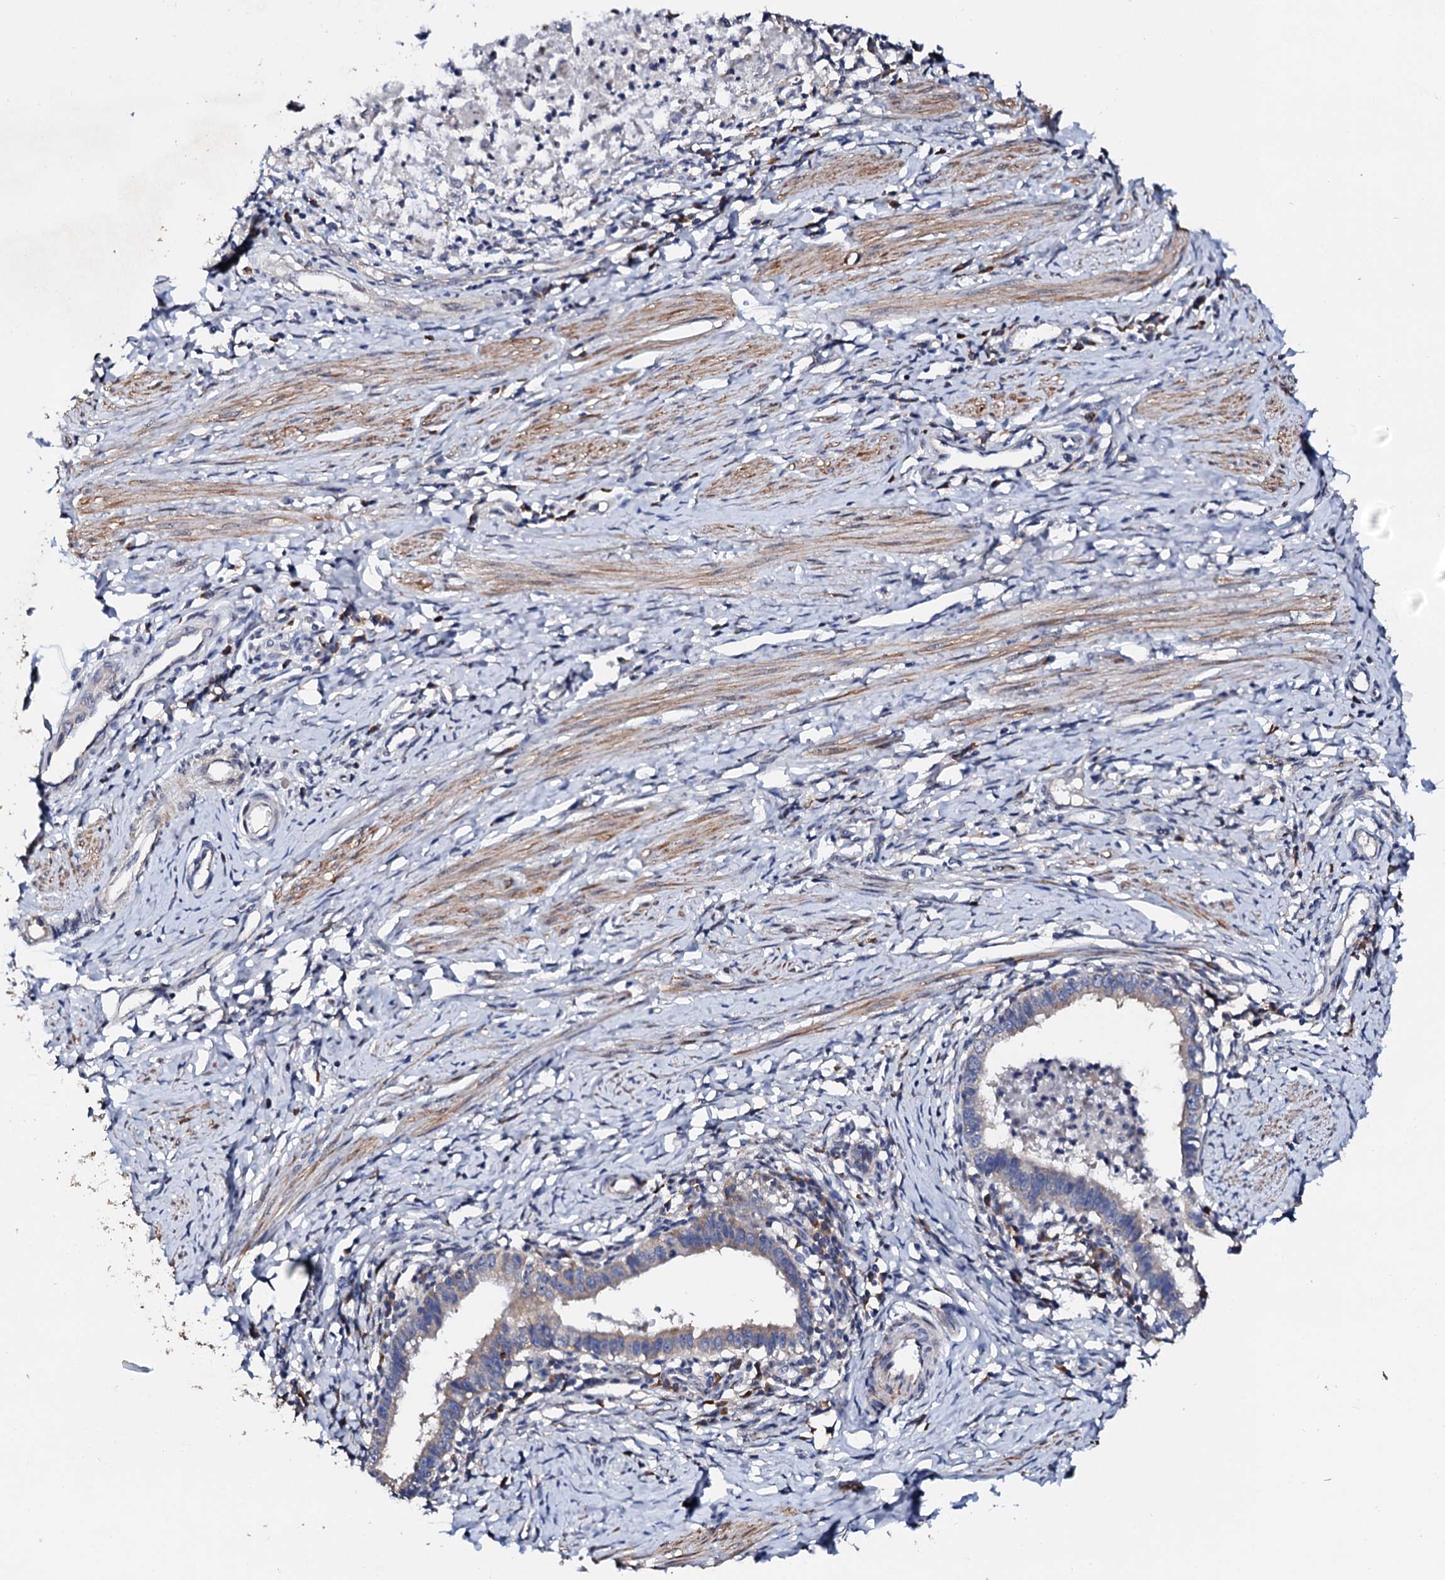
{"staining": {"intensity": "weak", "quantity": "25%-75%", "location": "cytoplasmic/membranous"}, "tissue": "cervical cancer", "cell_type": "Tumor cells", "image_type": "cancer", "snomed": [{"axis": "morphology", "description": "Adenocarcinoma, NOS"}, {"axis": "topography", "description": "Cervix"}], "caption": "Cervical adenocarcinoma stained with immunohistochemistry shows weak cytoplasmic/membranous expression in about 25%-75% of tumor cells. (brown staining indicates protein expression, while blue staining denotes nuclei).", "gene": "NUP58", "patient": {"sex": "female", "age": 36}}